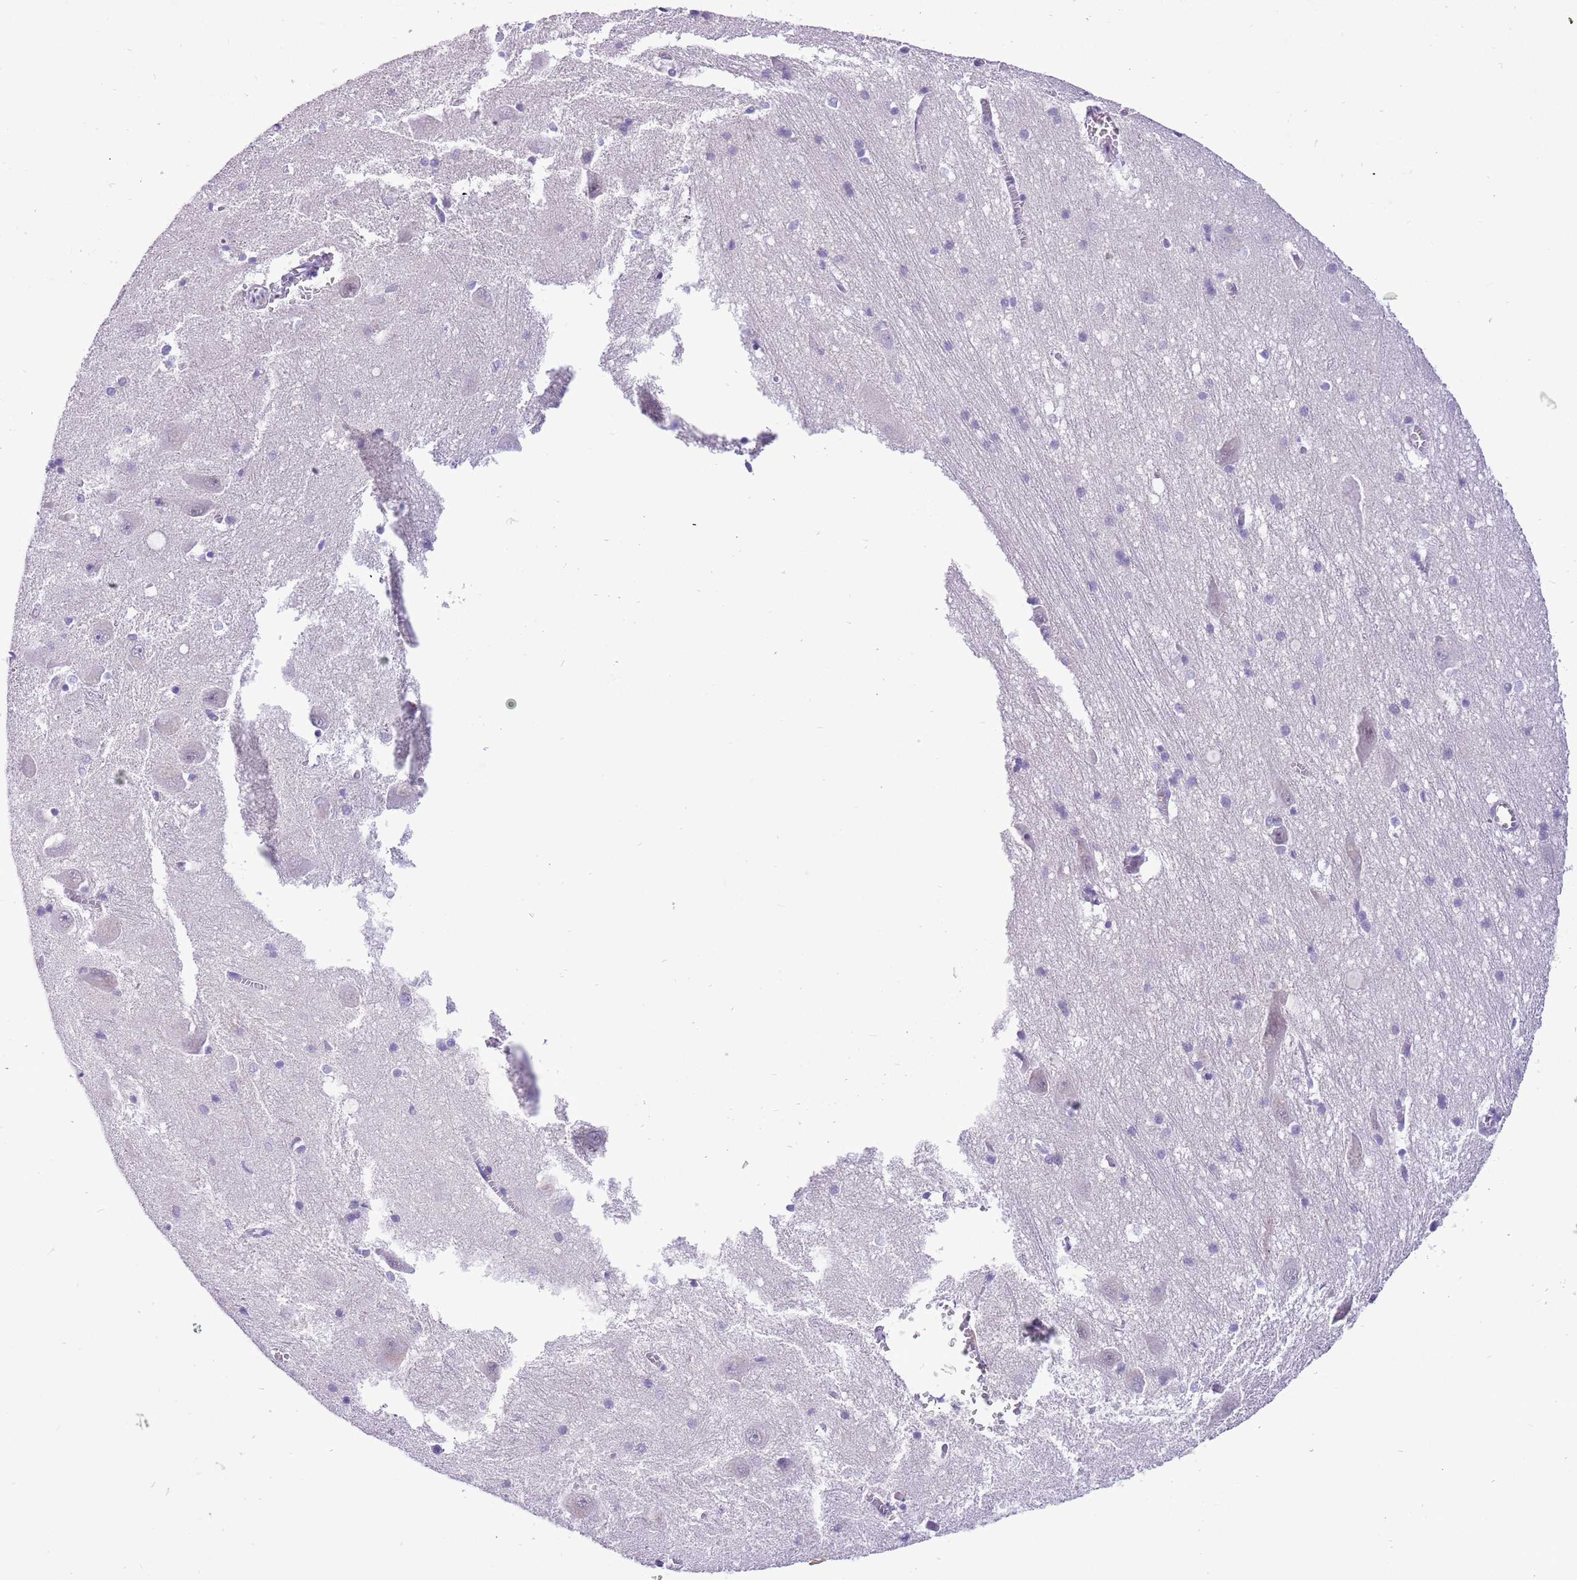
{"staining": {"intensity": "negative", "quantity": "none", "location": "none"}, "tissue": "caudate", "cell_type": "Glial cells", "image_type": "normal", "snomed": [{"axis": "morphology", "description": "Normal tissue, NOS"}, {"axis": "topography", "description": "Lateral ventricle wall"}], "caption": "Glial cells show no significant staining in normal caudate. The staining was performed using DAB to visualize the protein expression in brown, while the nuclei were stained in blue with hematoxylin (Magnification: 20x).", "gene": "R3HDM4", "patient": {"sex": "male", "age": 37}}